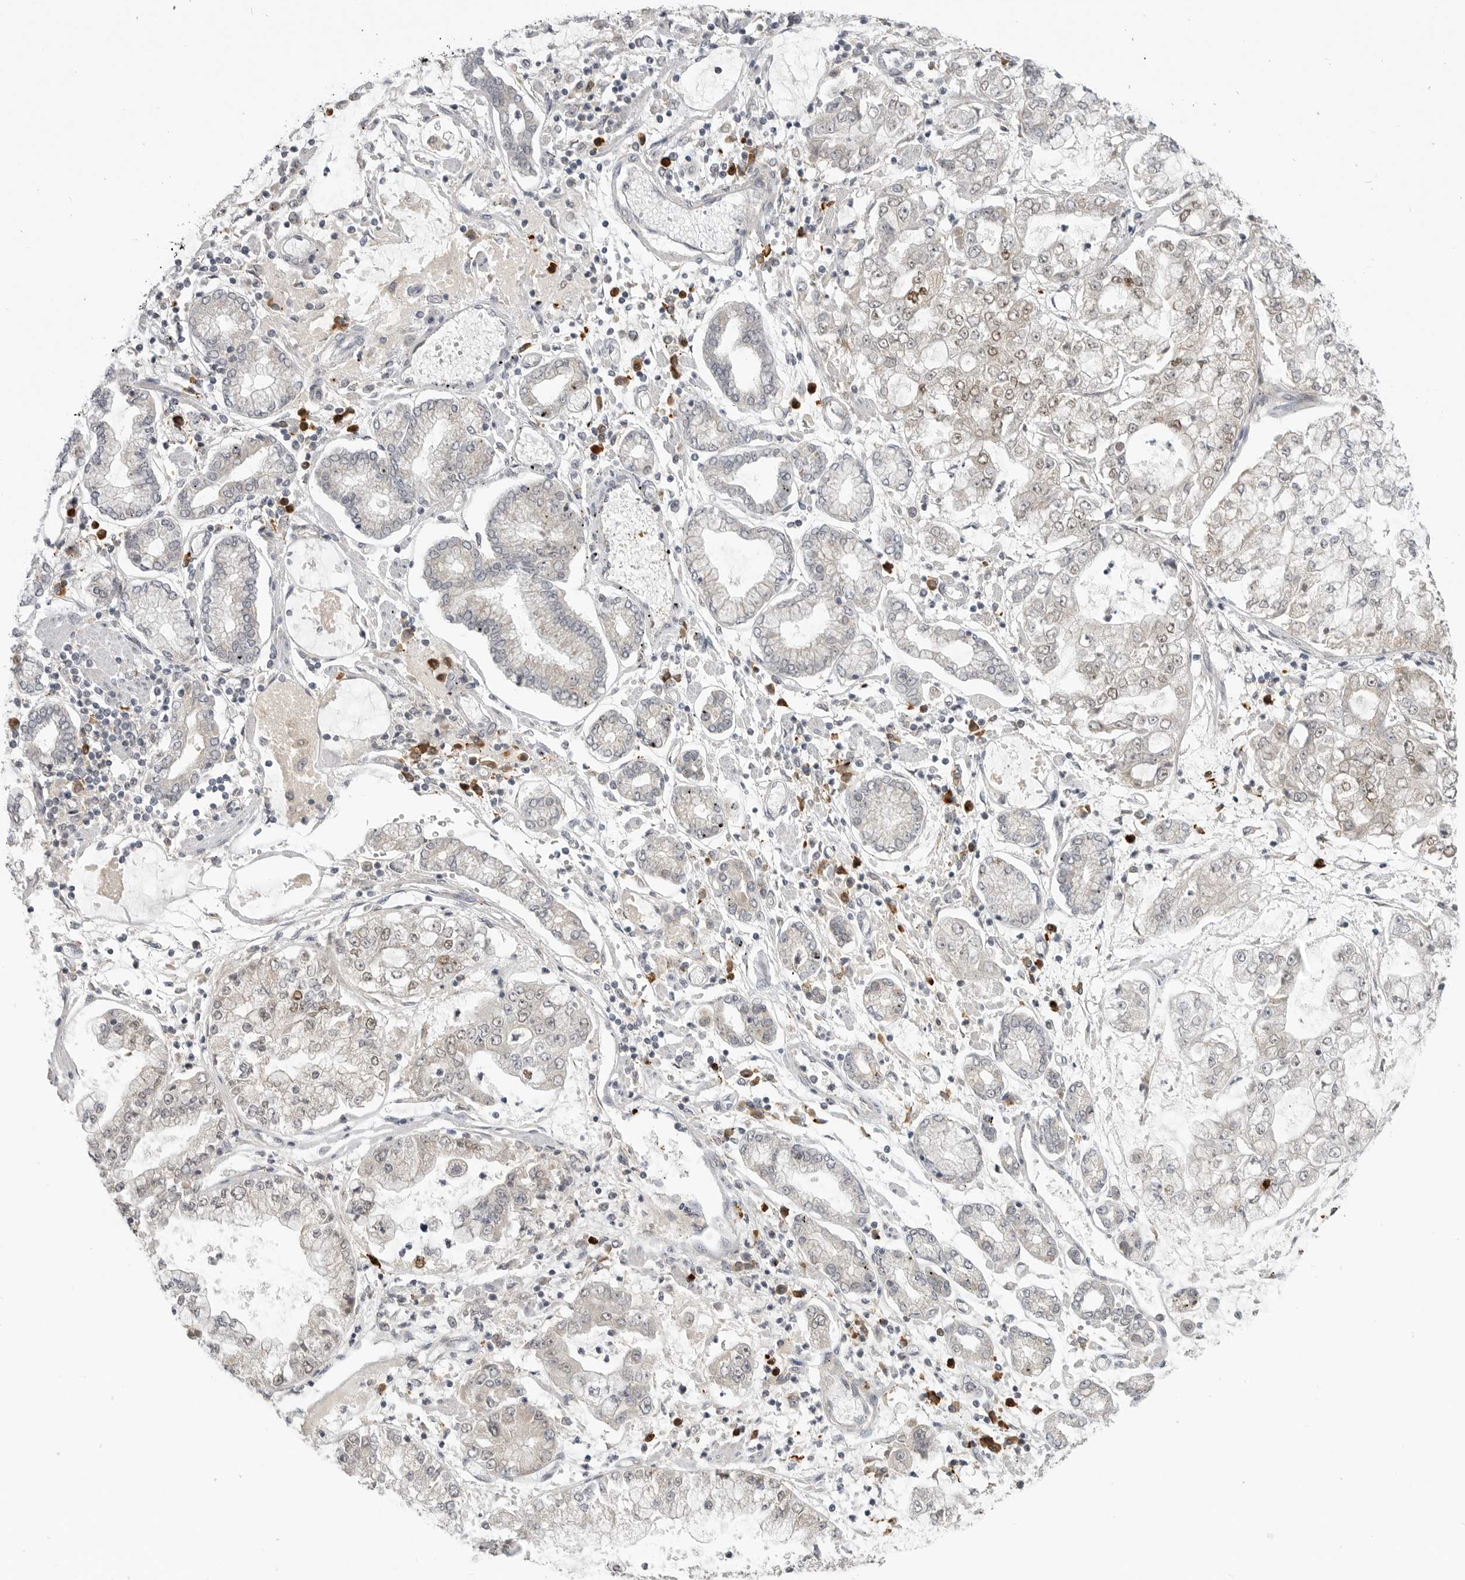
{"staining": {"intensity": "weak", "quantity": "<25%", "location": "nuclear"}, "tissue": "stomach cancer", "cell_type": "Tumor cells", "image_type": "cancer", "snomed": [{"axis": "morphology", "description": "Adenocarcinoma, NOS"}, {"axis": "topography", "description": "Stomach"}], "caption": "This is a micrograph of immunohistochemistry (IHC) staining of stomach cancer, which shows no expression in tumor cells.", "gene": "CEP295NL", "patient": {"sex": "male", "age": 76}}